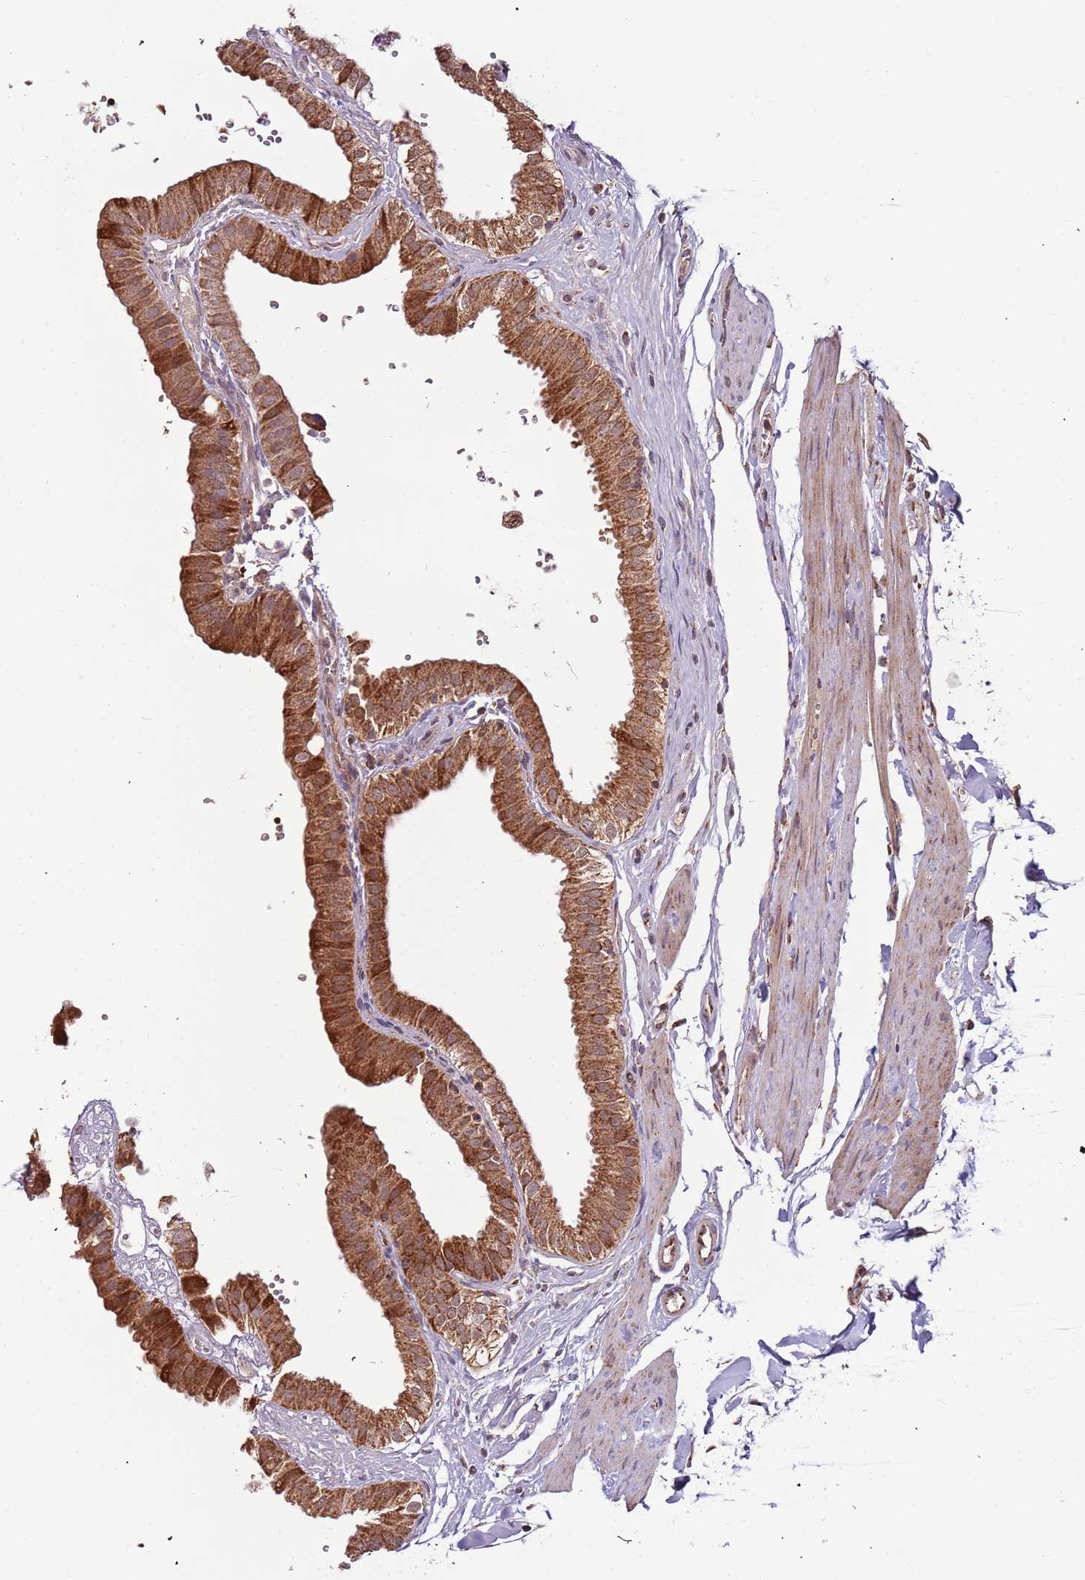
{"staining": {"intensity": "strong", "quantity": ">75%", "location": "cytoplasmic/membranous,nuclear"}, "tissue": "gallbladder", "cell_type": "Glandular cells", "image_type": "normal", "snomed": [{"axis": "morphology", "description": "Normal tissue, NOS"}, {"axis": "topography", "description": "Gallbladder"}], "caption": "Protein staining by IHC shows strong cytoplasmic/membranous,nuclear positivity in about >75% of glandular cells in normal gallbladder.", "gene": "IL17RD", "patient": {"sex": "female", "age": 61}}